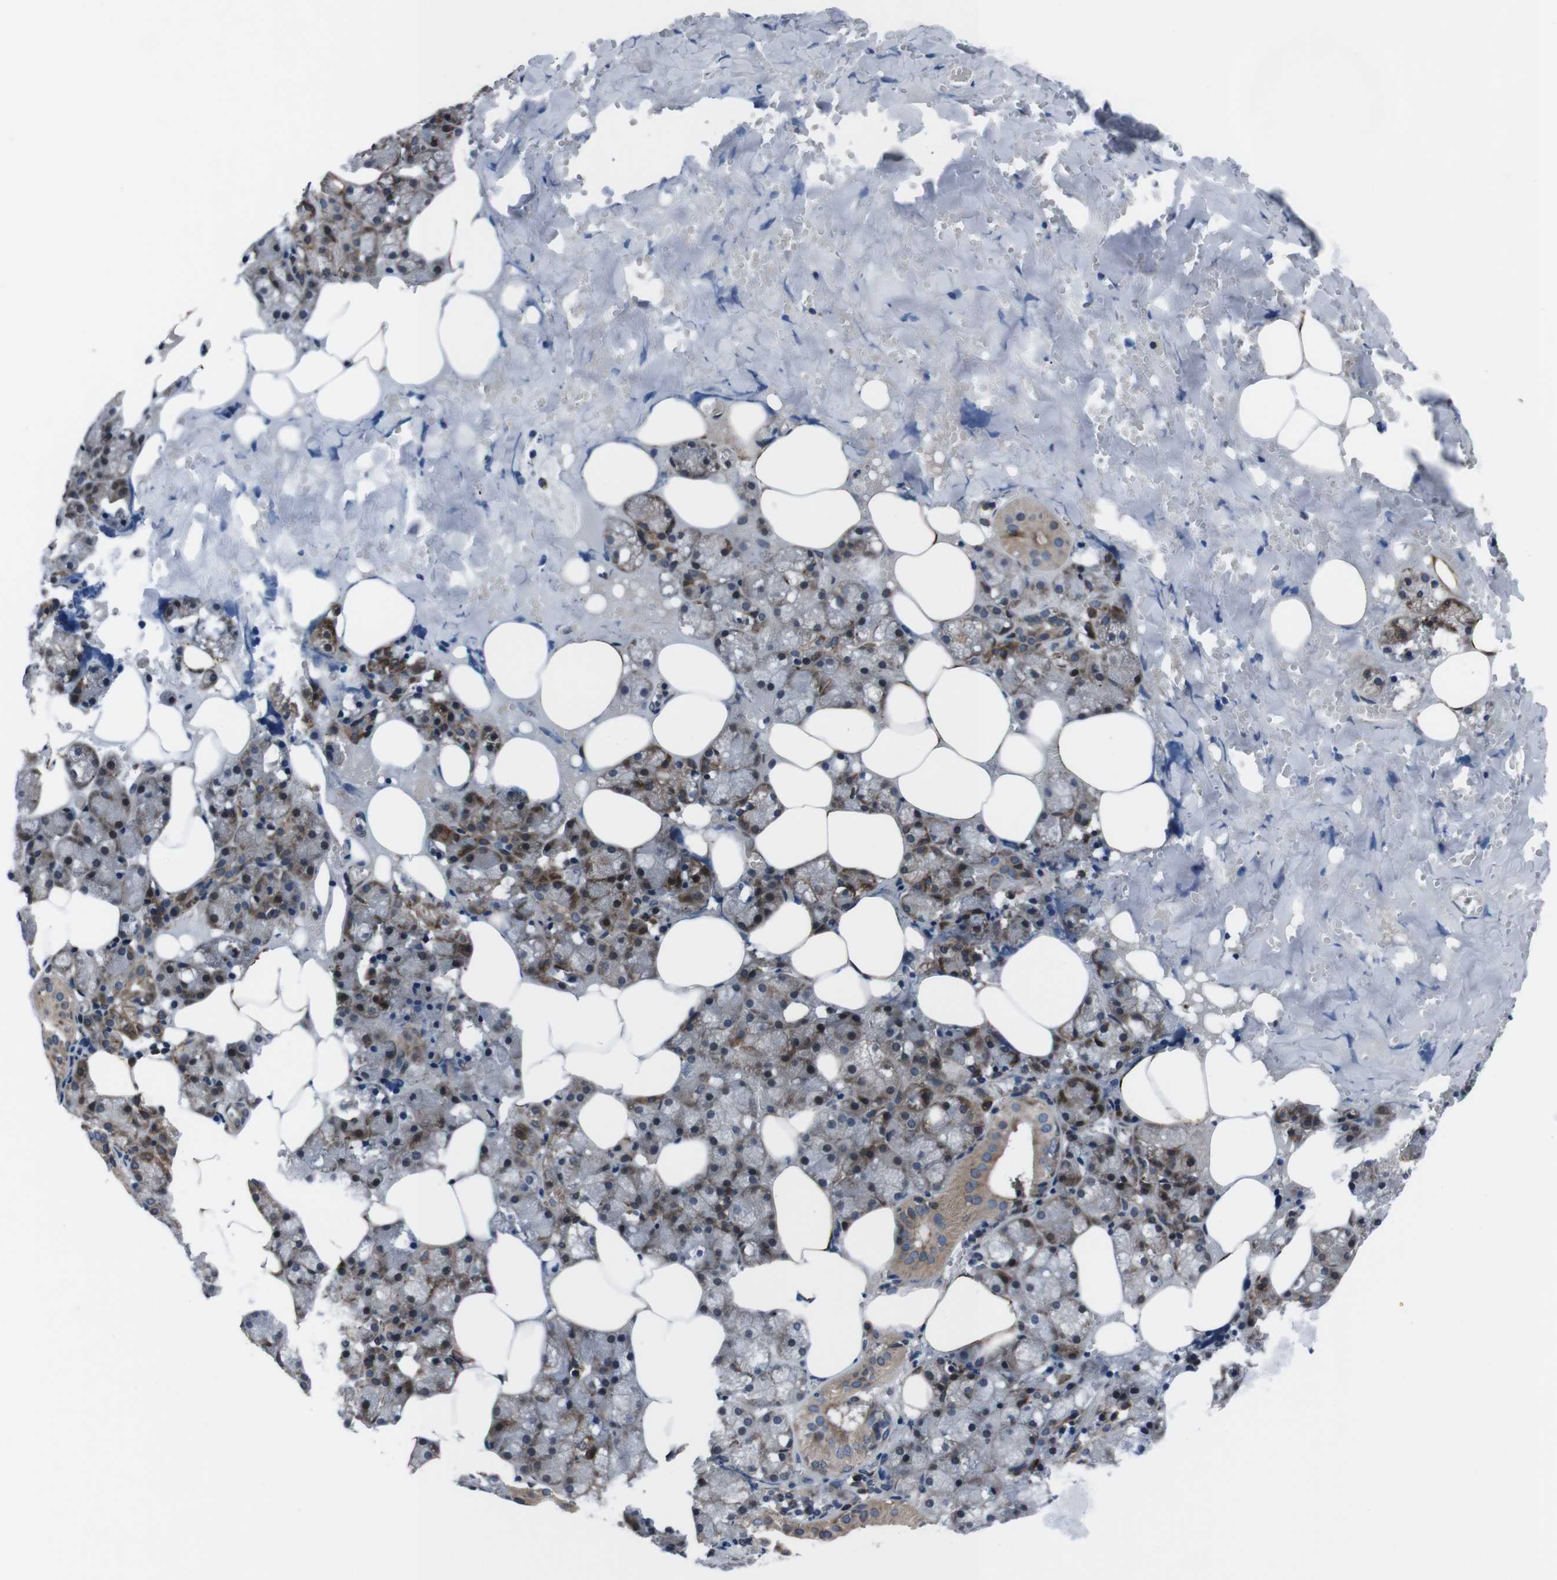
{"staining": {"intensity": "strong", "quantity": ">75%", "location": "cytoplasmic/membranous"}, "tissue": "salivary gland", "cell_type": "Glandular cells", "image_type": "normal", "snomed": [{"axis": "morphology", "description": "Normal tissue, NOS"}, {"axis": "topography", "description": "Salivary gland"}], "caption": "A high amount of strong cytoplasmic/membranous expression is seen in approximately >75% of glandular cells in unremarkable salivary gland. (IHC, brightfield microscopy, high magnification).", "gene": "EIF4A2", "patient": {"sex": "male", "age": 62}}